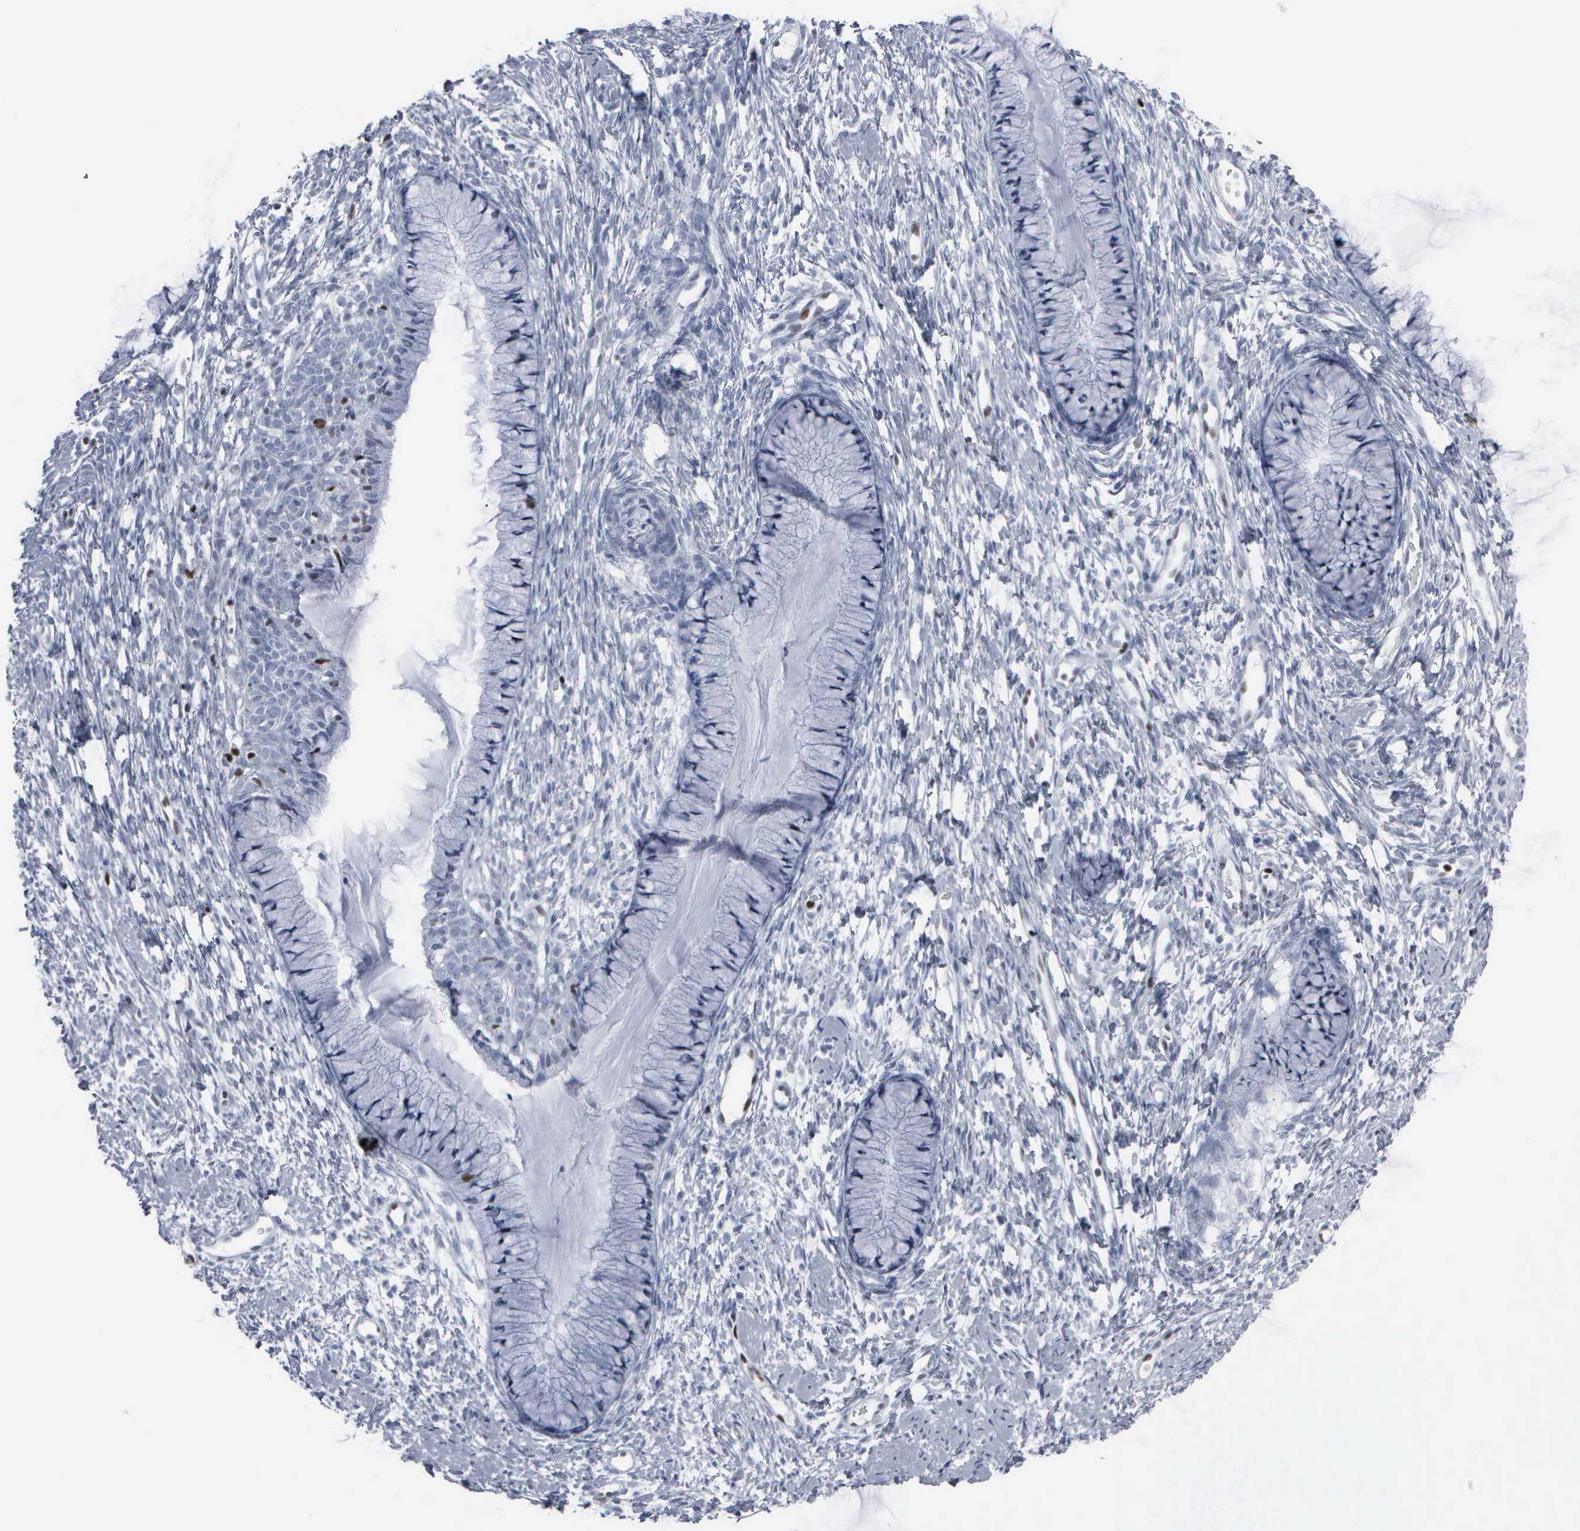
{"staining": {"intensity": "negative", "quantity": "none", "location": "none"}, "tissue": "cervix", "cell_type": "Glandular cells", "image_type": "normal", "snomed": [{"axis": "morphology", "description": "Normal tissue, NOS"}, {"axis": "topography", "description": "Cervix"}], "caption": "High magnification brightfield microscopy of normal cervix stained with DAB (3,3'-diaminobenzidine) (brown) and counterstained with hematoxylin (blue): glandular cells show no significant staining. (Brightfield microscopy of DAB (3,3'-diaminobenzidine) immunohistochemistry (IHC) at high magnification).", "gene": "CCND3", "patient": {"sex": "female", "age": 82}}